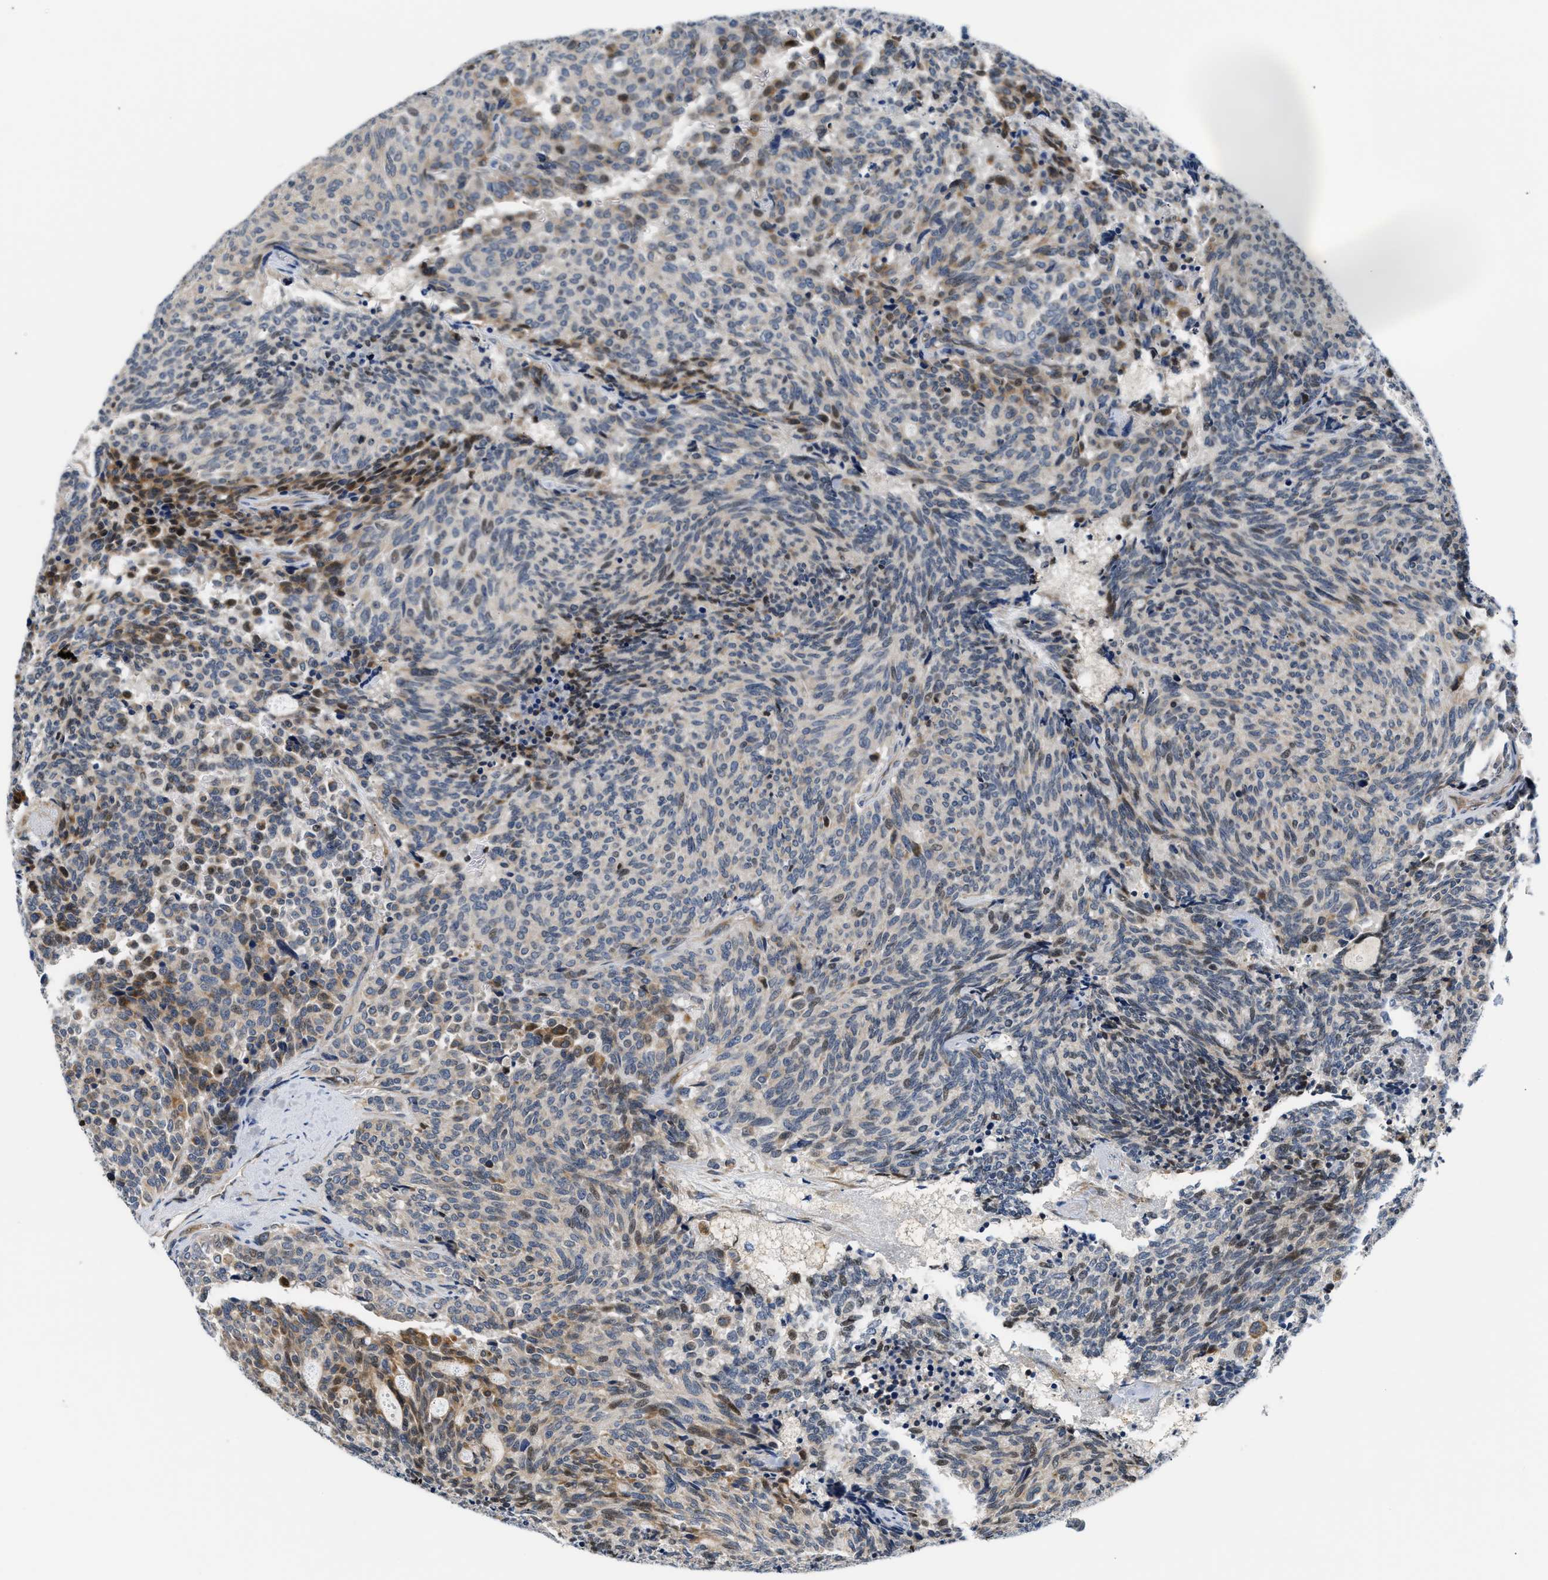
{"staining": {"intensity": "moderate", "quantity": "25%-75%", "location": "cytoplasmic/membranous"}, "tissue": "carcinoid", "cell_type": "Tumor cells", "image_type": "cancer", "snomed": [{"axis": "morphology", "description": "Carcinoid, malignant, NOS"}, {"axis": "topography", "description": "Pancreas"}], "caption": "This is a histology image of immunohistochemistry staining of carcinoid, which shows moderate expression in the cytoplasmic/membranous of tumor cells.", "gene": "TNIP2", "patient": {"sex": "female", "age": 54}}